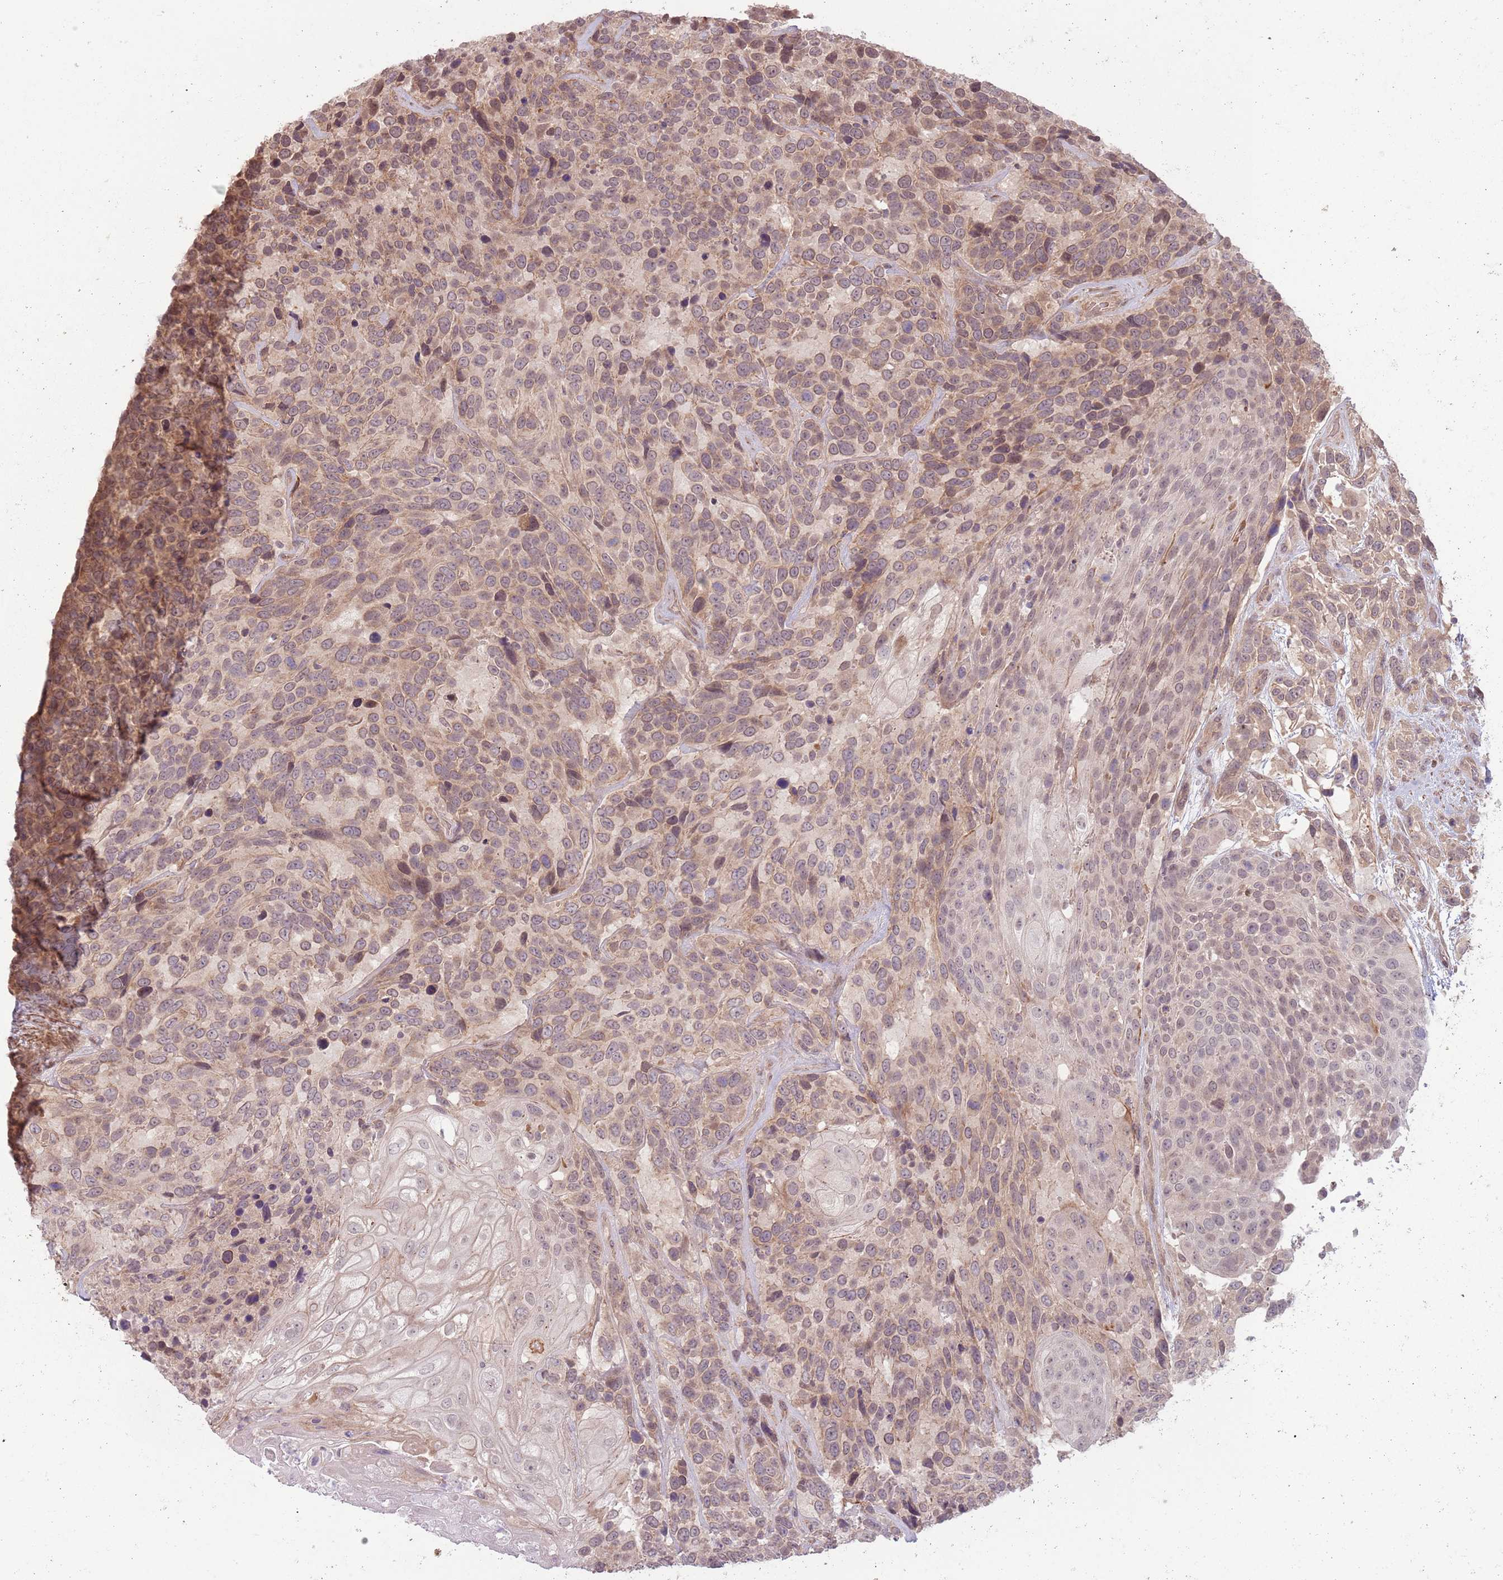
{"staining": {"intensity": "weak", "quantity": ">75%", "location": "cytoplasmic/membranous"}, "tissue": "urothelial cancer", "cell_type": "Tumor cells", "image_type": "cancer", "snomed": [{"axis": "morphology", "description": "Urothelial carcinoma, High grade"}, {"axis": "topography", "description": "Urinary bladder"}], "caption": "Weak cytoplasmic/membranous protein expression is identified in approximately >75% of tumor cells in urothelial cancer. (Stains: DAB (3,3'-diaminobenzidine) in brown, nuclei in blue, Microscopy: brightfield microscopy at high magnification).", "gene": "CCDC154", "patient": {"sex": "female", "age": 70}}